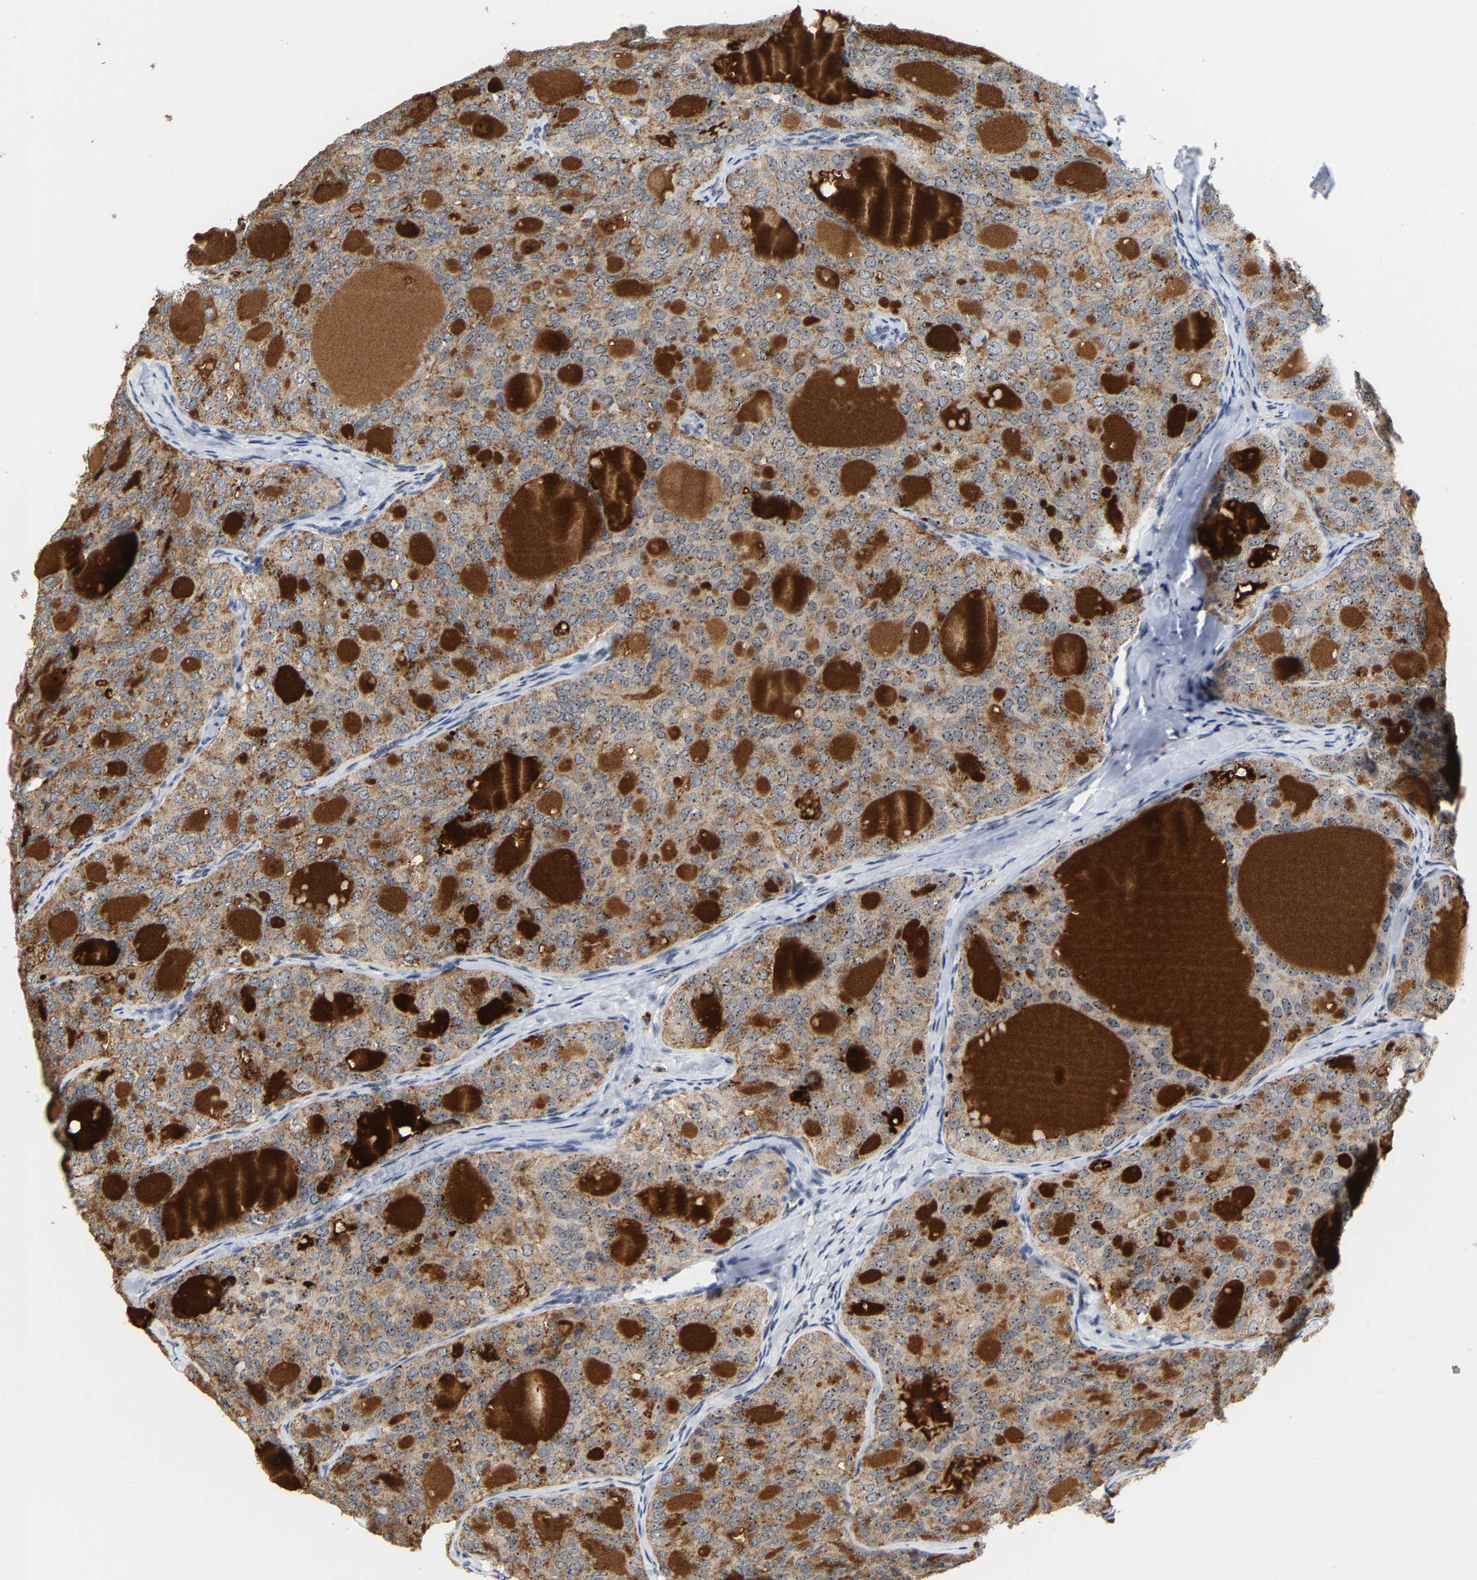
{"staining": {"intensity": "moderate", "quantity": ">75%", "location": "cytoplasmic/membranous,nuclear"}, "tissue": "thyroid cancer", "cell_type": "Tumor cells", "image_type": "cancer", "snomed": [{"axis": "morphology", "description": "Follicular adenoma carcinoma, NOS"}, {"axis": "topography", "description": "Thyroid gland"}], "caption": "Thyroid cancer (follicular adenoma carcinoma) stained with a protein marker shows moderate staining in tumor cells.", "gene": "NOP58", "patient": {"sex": "male", "age": 75}}